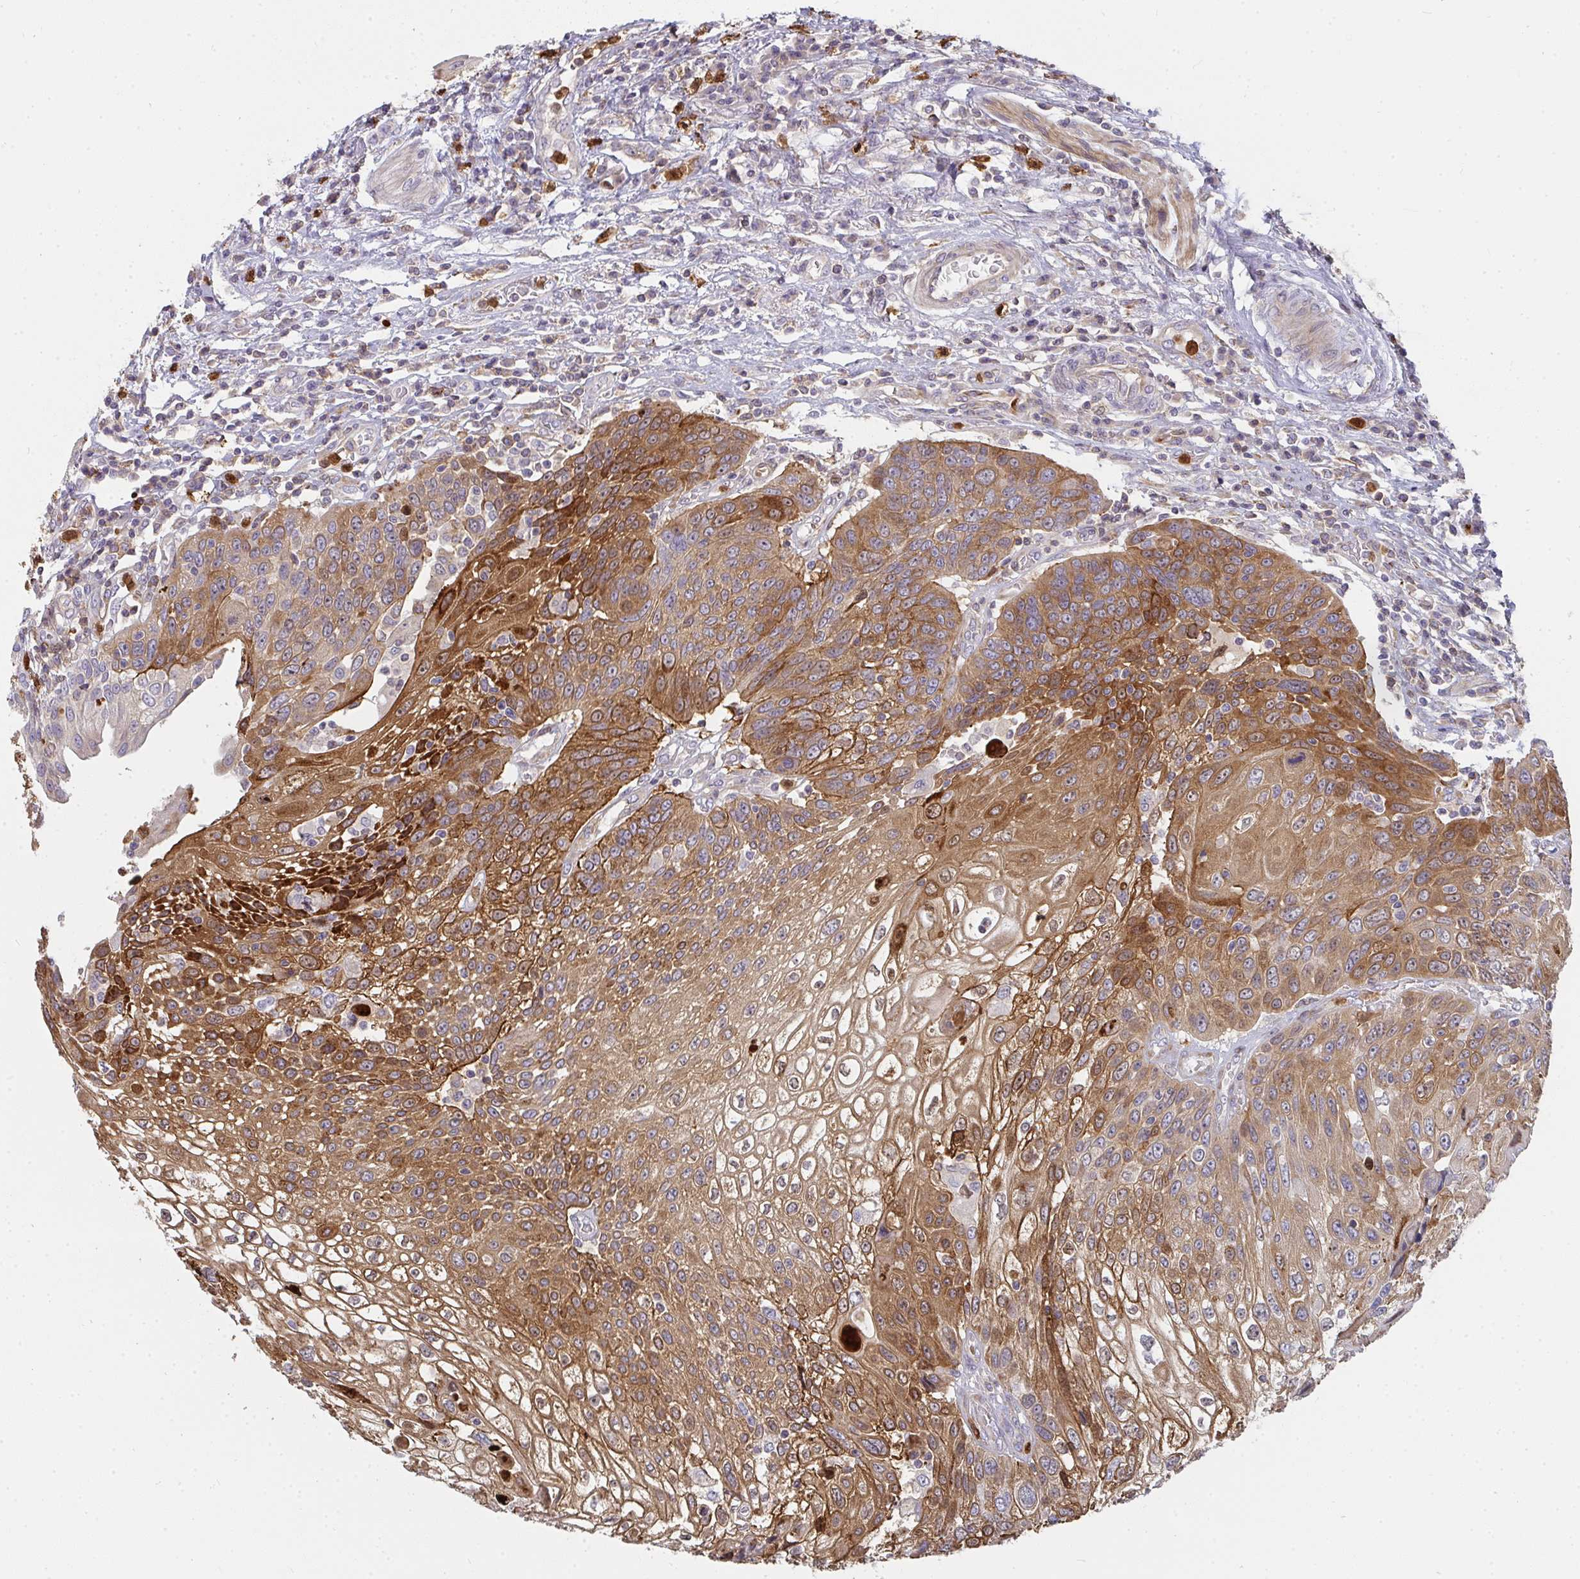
{"staining": {"intensity": "moderate", "quantity": "25%-75%", "location": "cytoplasmic/membranous"}, "tissue": "urothelial cancer", "cell_type": "Tumor cells", "image_type": "cancer", "snomed": [{"axis": "morphology", "description": "Urothelial carcinoma, High grade"}, {"axis": "topography", "description": "Urinary bladder"}], "caption": "About 25%-75% of tumor cells in urothelial cancer demonstrate moderate cytoplasmic/membranous protein staining as visualized by brown immunohistochemical staining.", "gene": "CSF3R", "patient": {"sex": "female", "age": 70}}